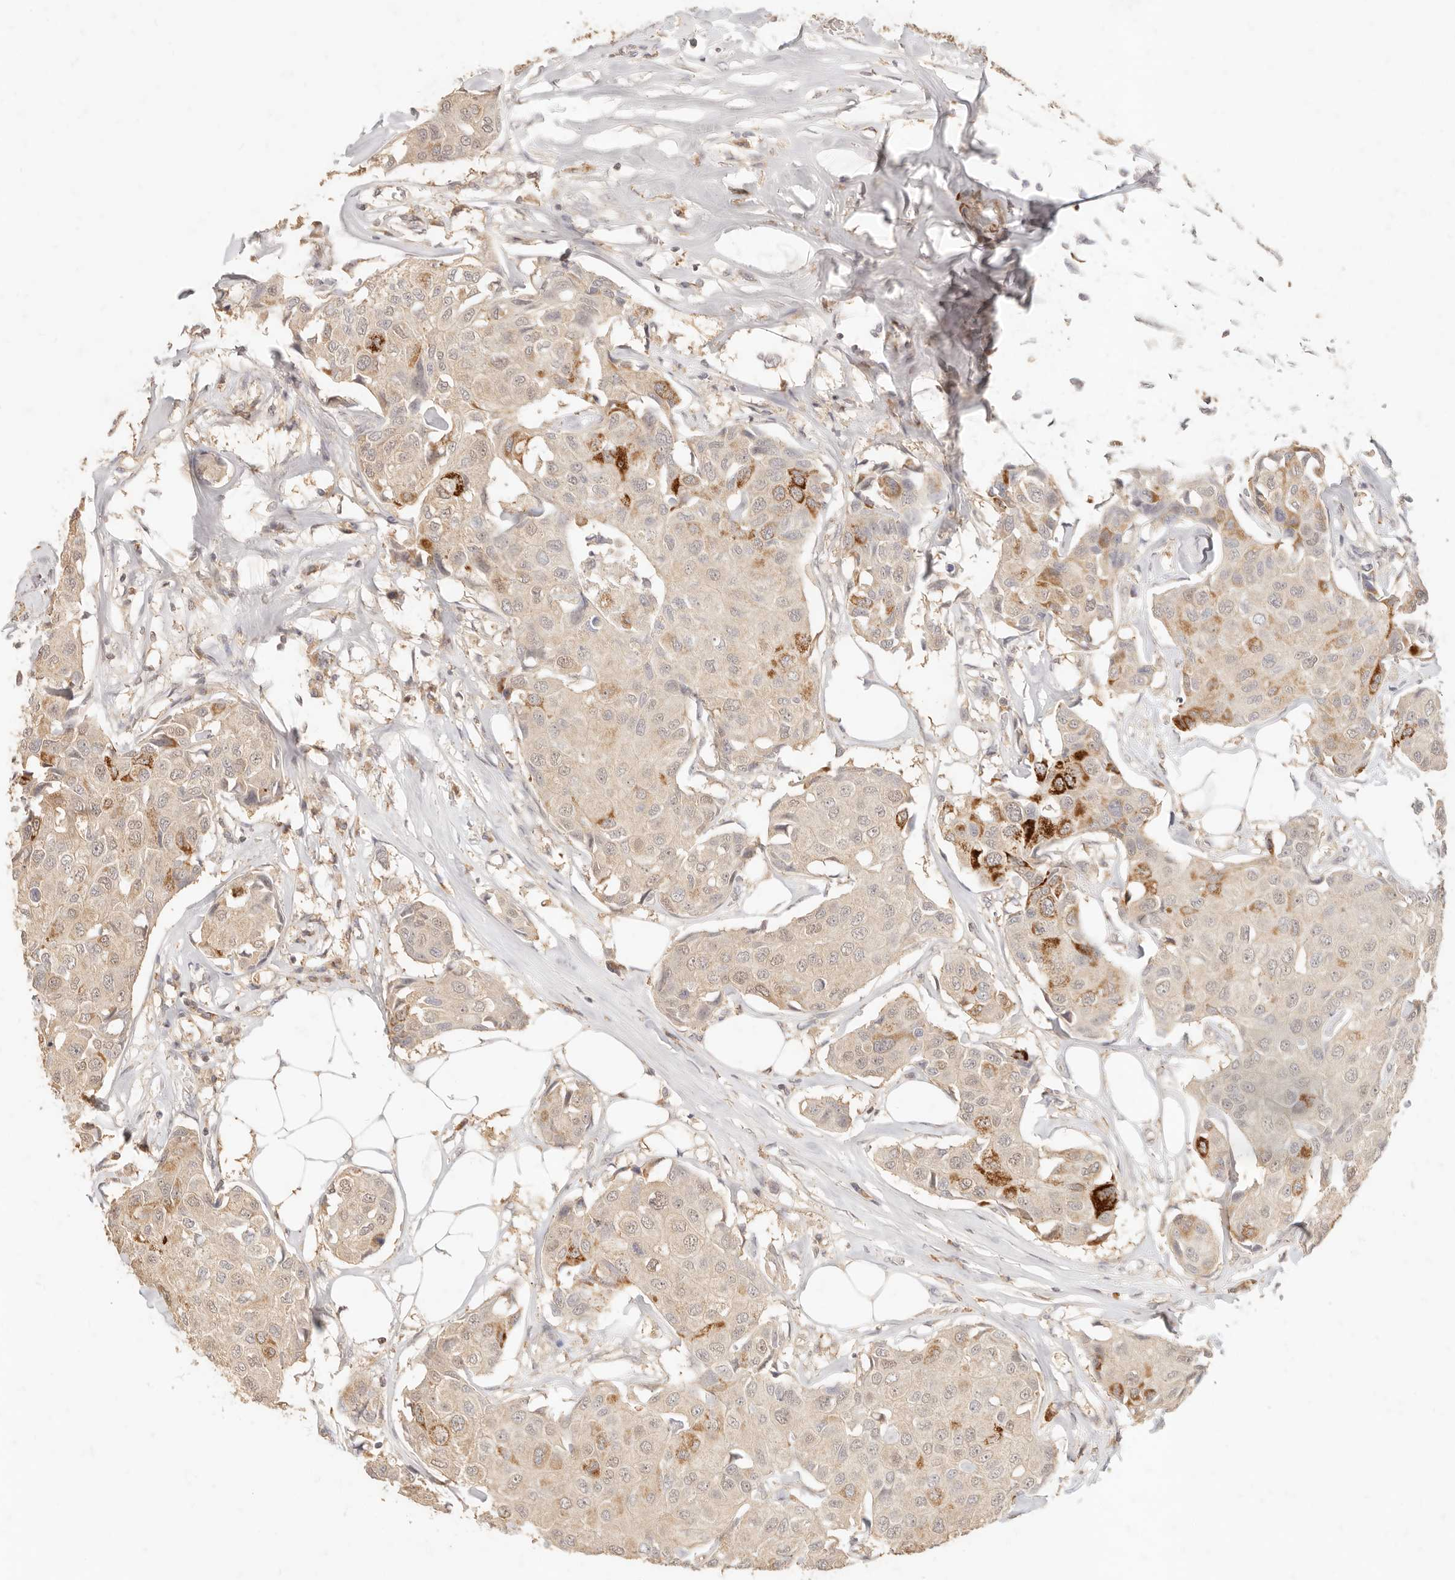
{"staining": {"intensity": "strong", "quantity": "<25%", "location": "cytoplasmic/membranous"}, "tissue": "breast cancer", "cell_type": "Tumor cells", "image_type": "cancer", "snomed": [{"axis": "morphology", "description": "Duct carcinoma"}, {"axis": "topography", "description": "Breast"}], "caption": "DAB immunohistochemical staining of breast infiltrating ductal carcinoma demonstrates strong cytoplasmic/membranous protein staining in approximately <25% of tumor cells. (Brightfield microscopy of DAB IHC at high magnification).", "gene": "TMTC2", "patient": {"sex": "female", "age": 80}}